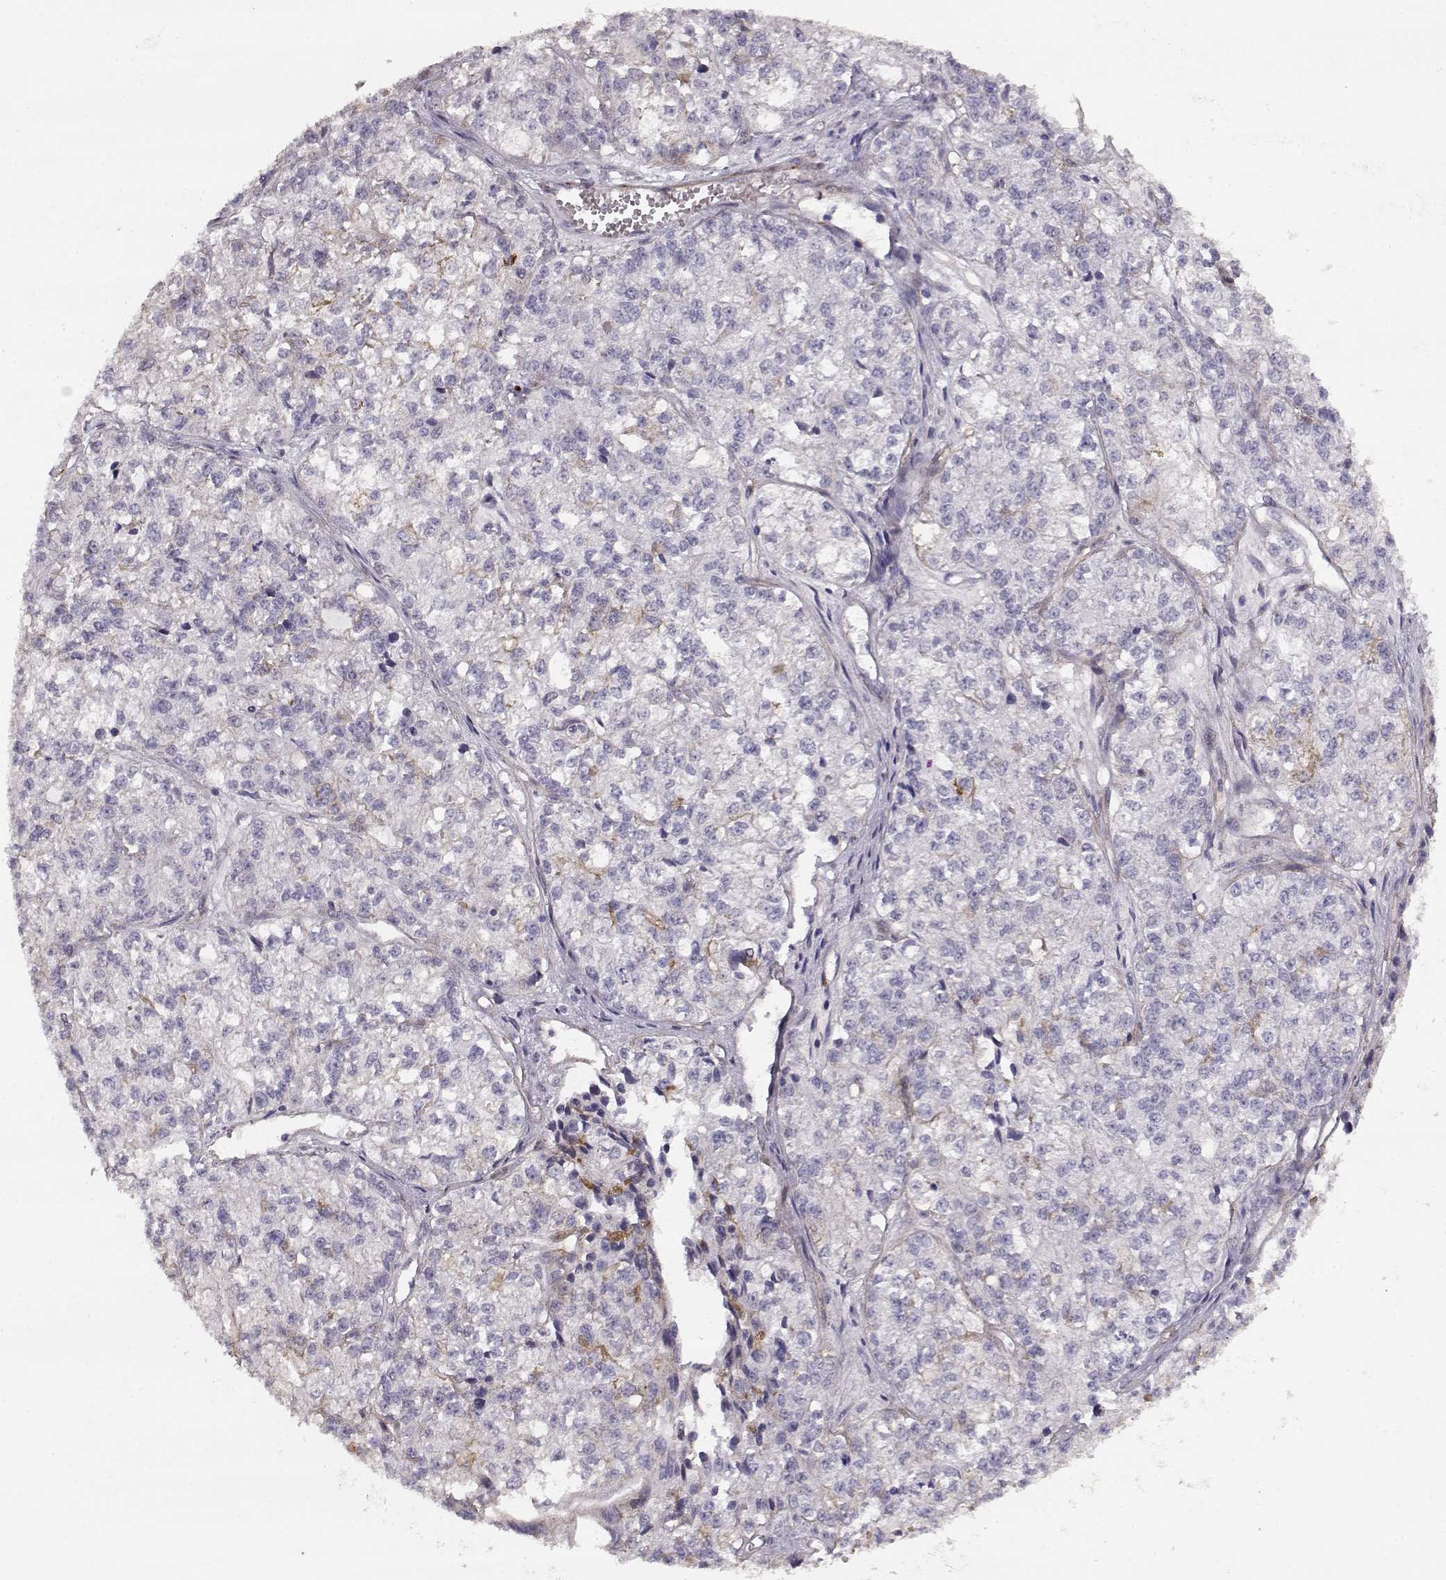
{"staining": {"intensity": "negative", "quantity": "none", "location": "none"}, "tissue": "ovarian cancer", "cell_type": "Tumor cells", "image_type": "cancer", "snomed": [{"axis": "morphology", "description": "Carcinoma, endometroid"}, {"axis": "topography", "description": "Ovary"}], "caption": "Immunohistochemistry of human ovarian cancer shows no expression in tumor cells. Brightfield microscopy of immunohistochemistry (IHC) stained with DAB (3,3'-diaminobenzidine) (brown) and hematoxylin (blue), captured at high magnification.", "gene": "LAMC1", "patient": {"sex": "female", "age": 64}}